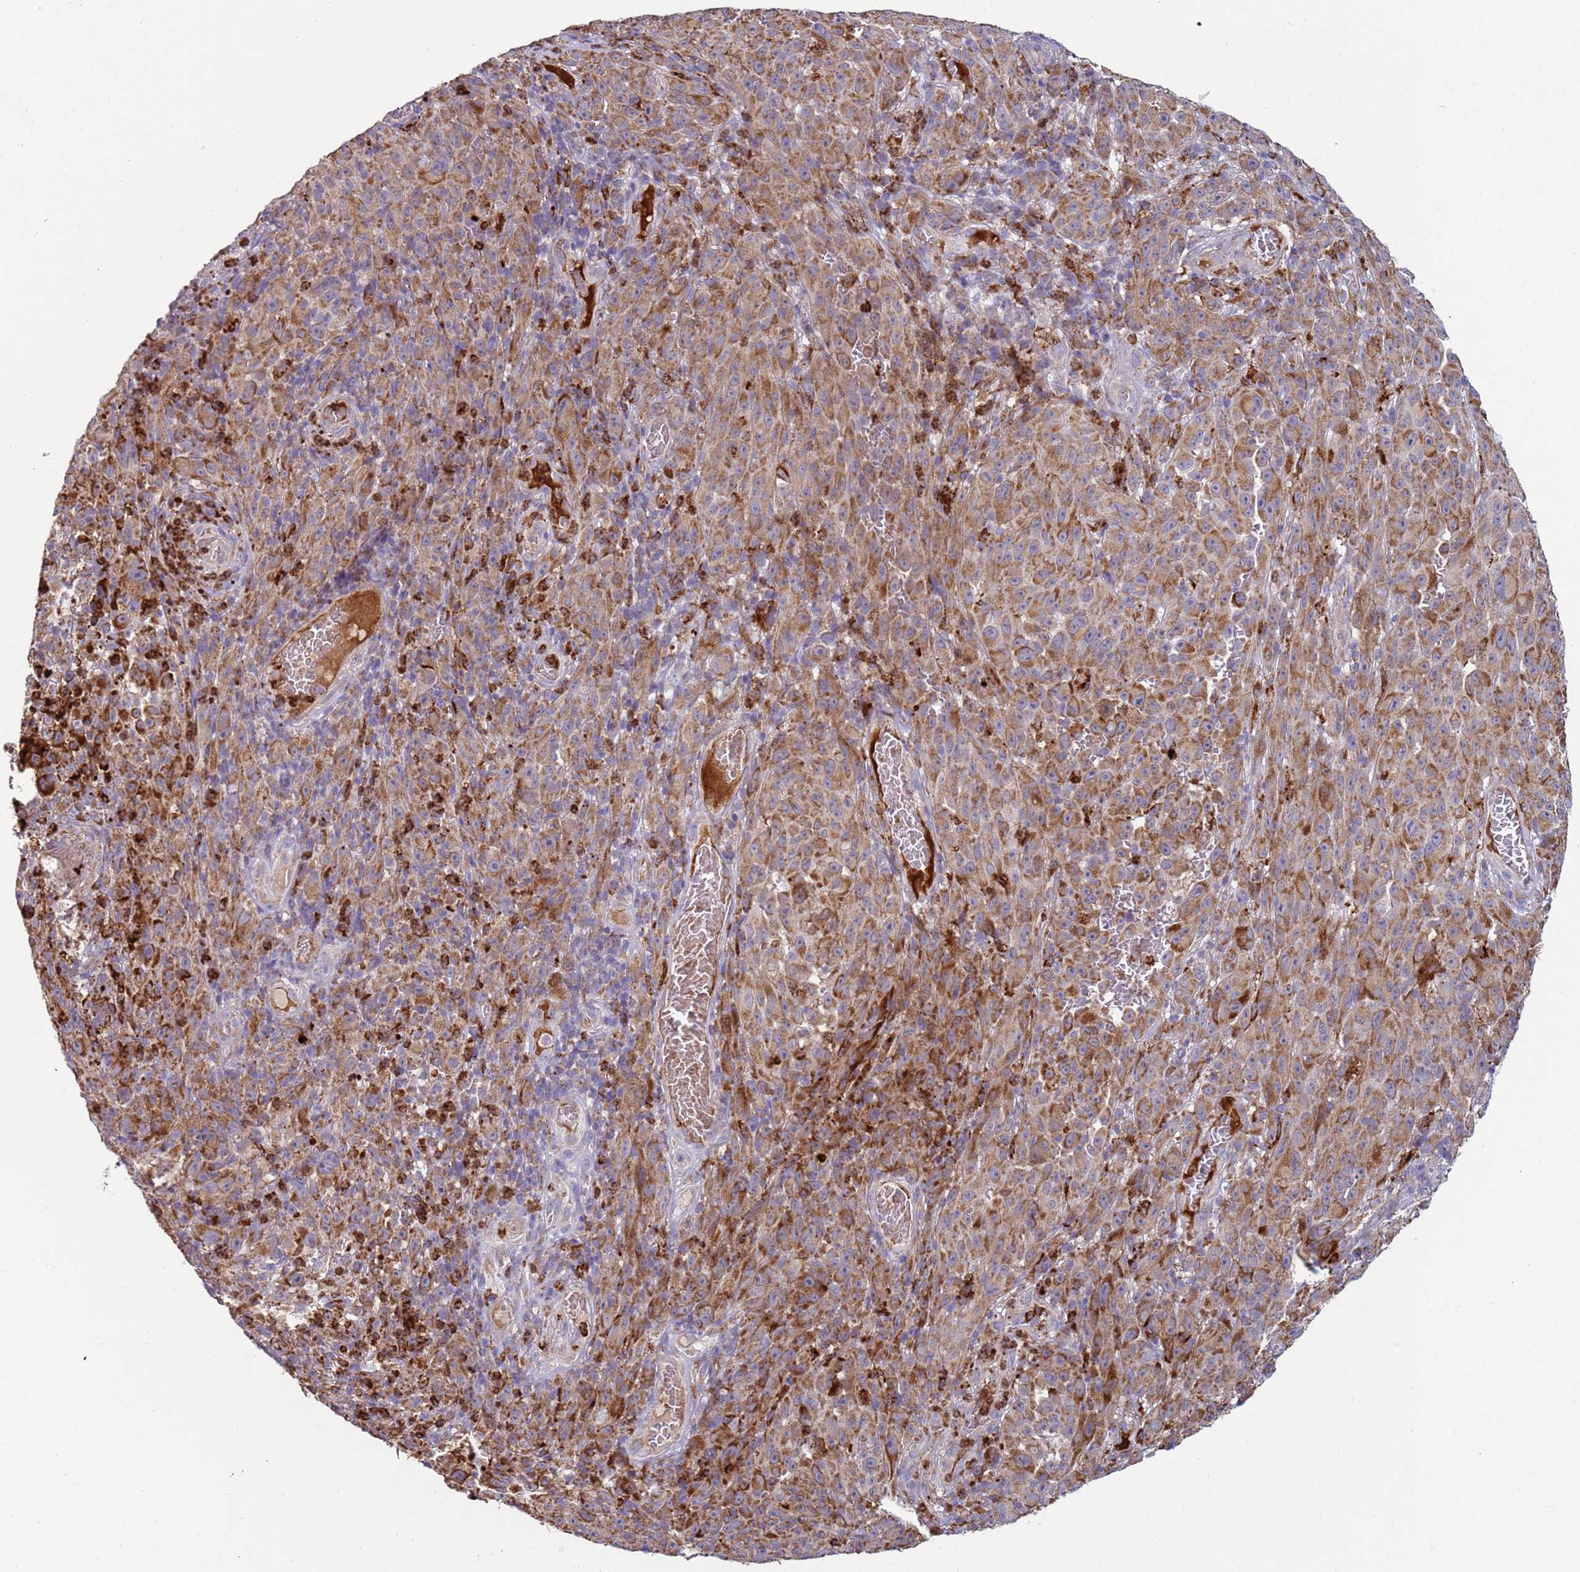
{"staining": {"intensity": "strong", "quantity": "25%-75%", "location": "cytoplasmic/membranous"}, "tissue": "melanoma", "cell_type": "Tumor cells", "image_type": "cancer", "snomed": [{"axis": "morphology", "description": "Malignant melanoma, NOS"}, {"axis": "topography", "description": "Skin"}], "caption": "IHC photomicrograph of neoplastic tissue: human malignant melanoma stained using immunohistochemistry (IHC) demonstrates high levels of strong protein expression localized specifically in the cytoplasmic/membranous of tumor cells, appearing as a cytoplasmic/membranous brown color.", "gene": "FBXO33", "patient": {"sex": "female", "age": 82}}